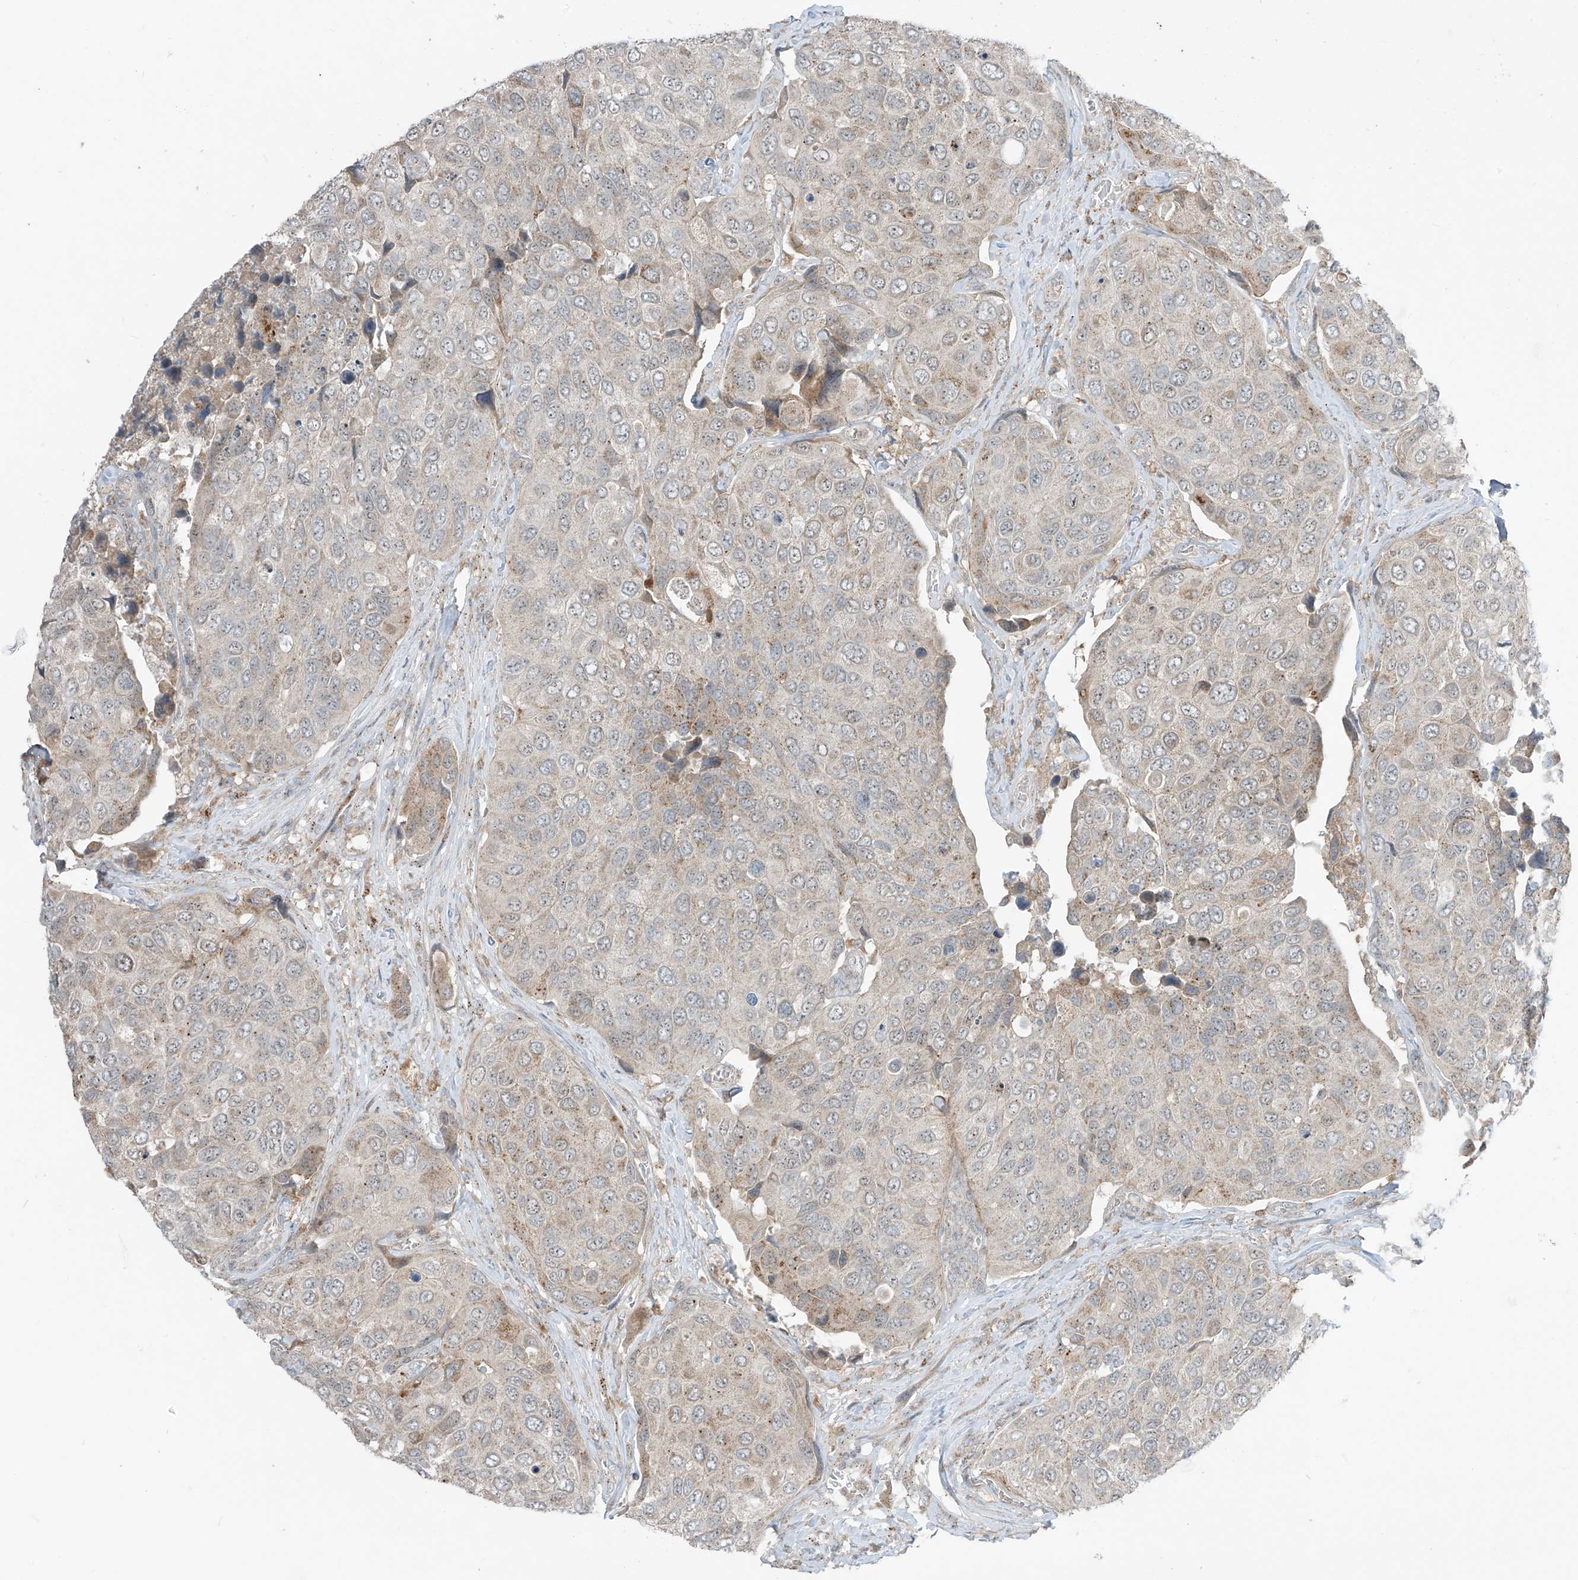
{"staining": {"intensity": "weak", "quantity": "<25%", "location": "cytoplasmic/membranous"}, "tissue": "urothelial cancer", "cell_type": "Tumor cells", "image_type": "cancer", "snomed": [{"axis": "morphology", "description": "Urothelial carcinoma, High grade"}, {"axis": "topography", "description": "Urinary bladder"}], "caption": "Urothelial cancer was stained to show a protein in brown. There is no significant staining in tumor cells.", "gene": "PARVG", "patient": {"sex": "male", "age": 74}}